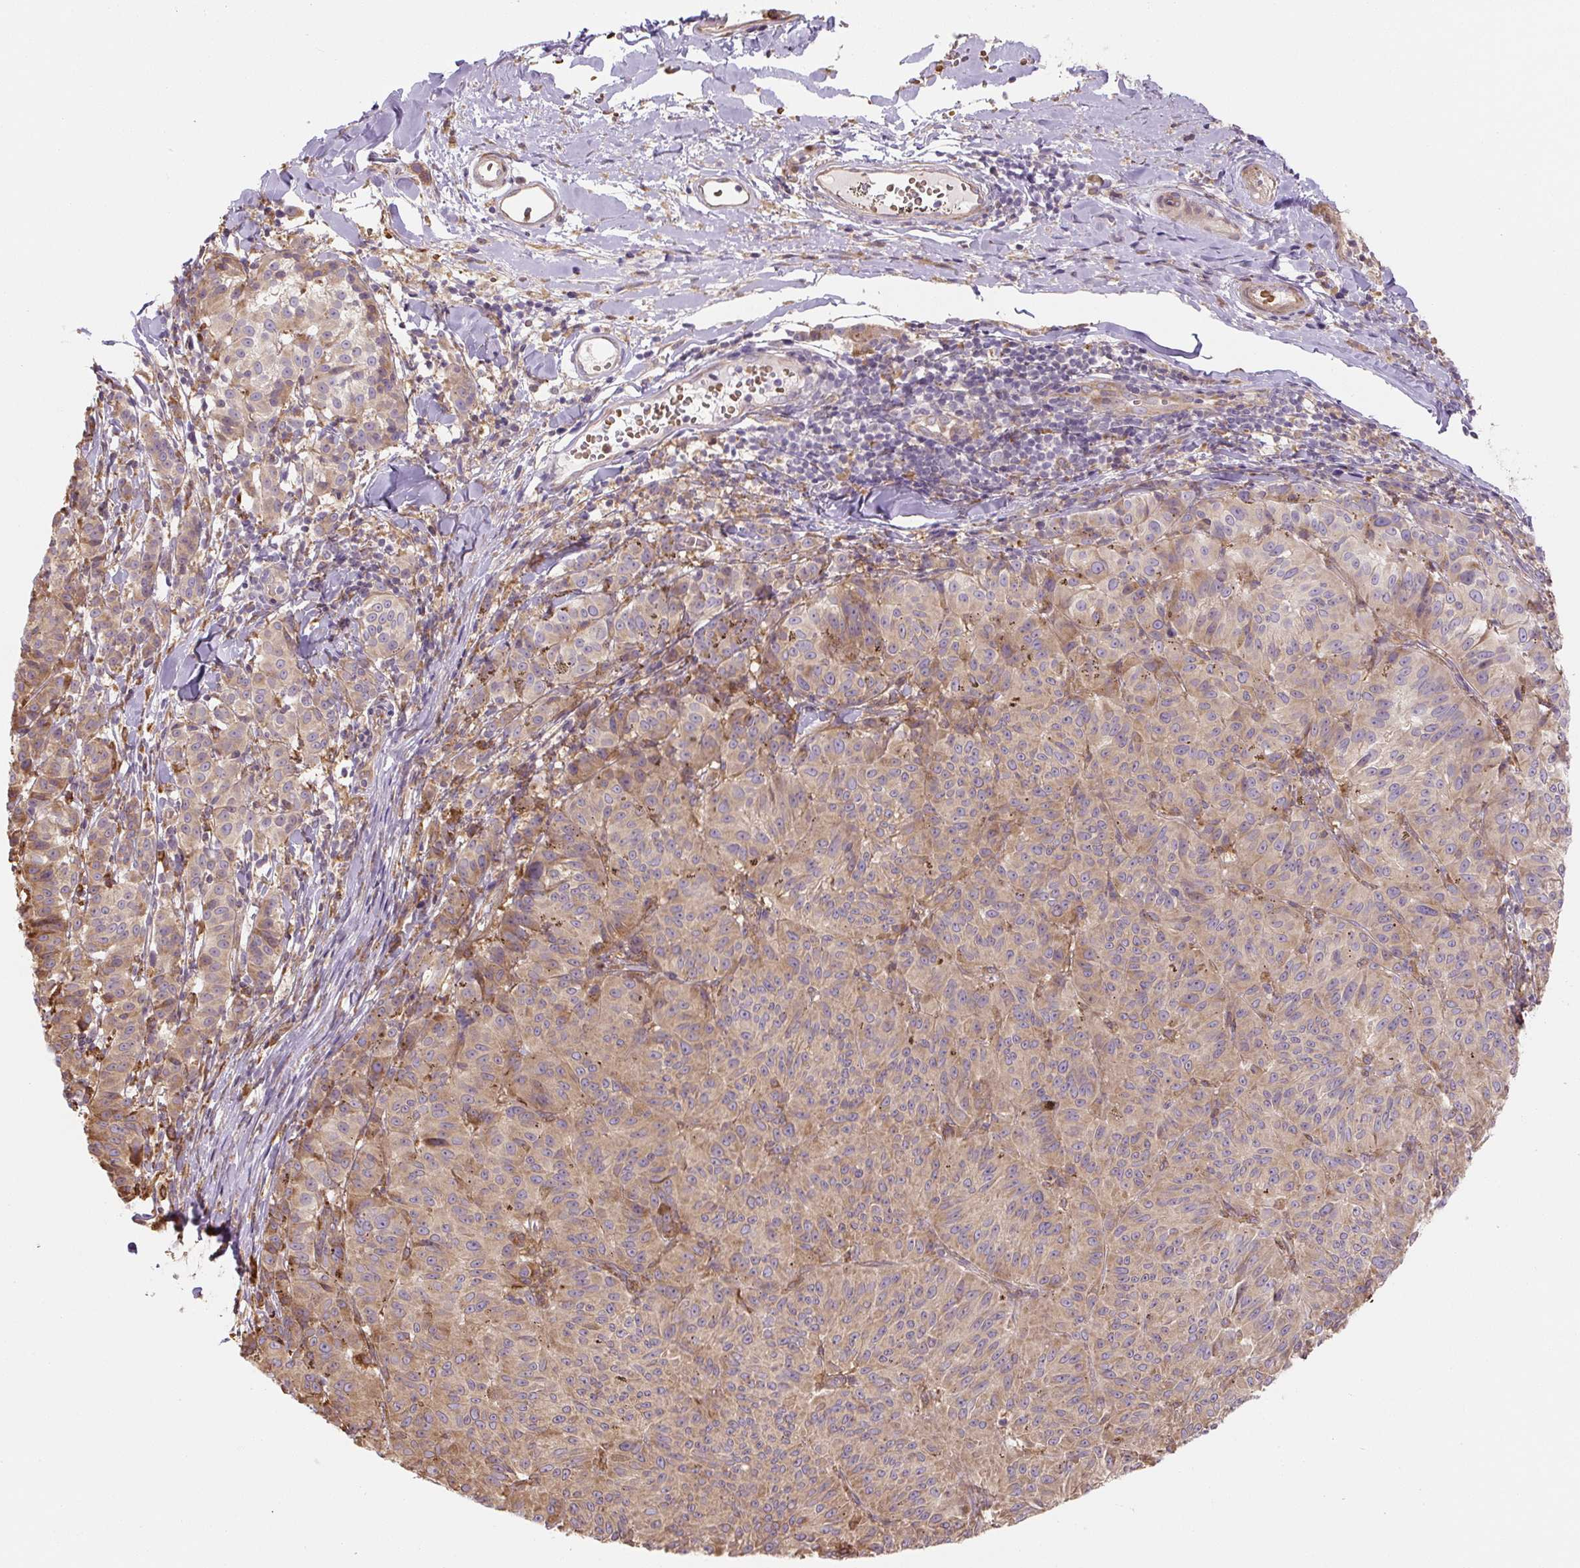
{"staining": {"intensity": "weak", "quantity": ">75%", "location": "cytoplasmic/membranous"}, "tissue": "melanoma", "cell_type": "Tumor cells", "image_type": "cancer", "snomed": [{"axis": "morphology", "description": "Malignant melanoma, NOS"}, {"axis": "topography", "description": "Skin"}], "caption": "Malignant melanoma was stained to show a protein in brown. There is low levels of weak cytoplasmic/membranous positivity in approximately >75% of tumor cells. Nuclei are stained in blue.", "gene": "RASA1", "patient": {"sex": "female", "age": 72}}